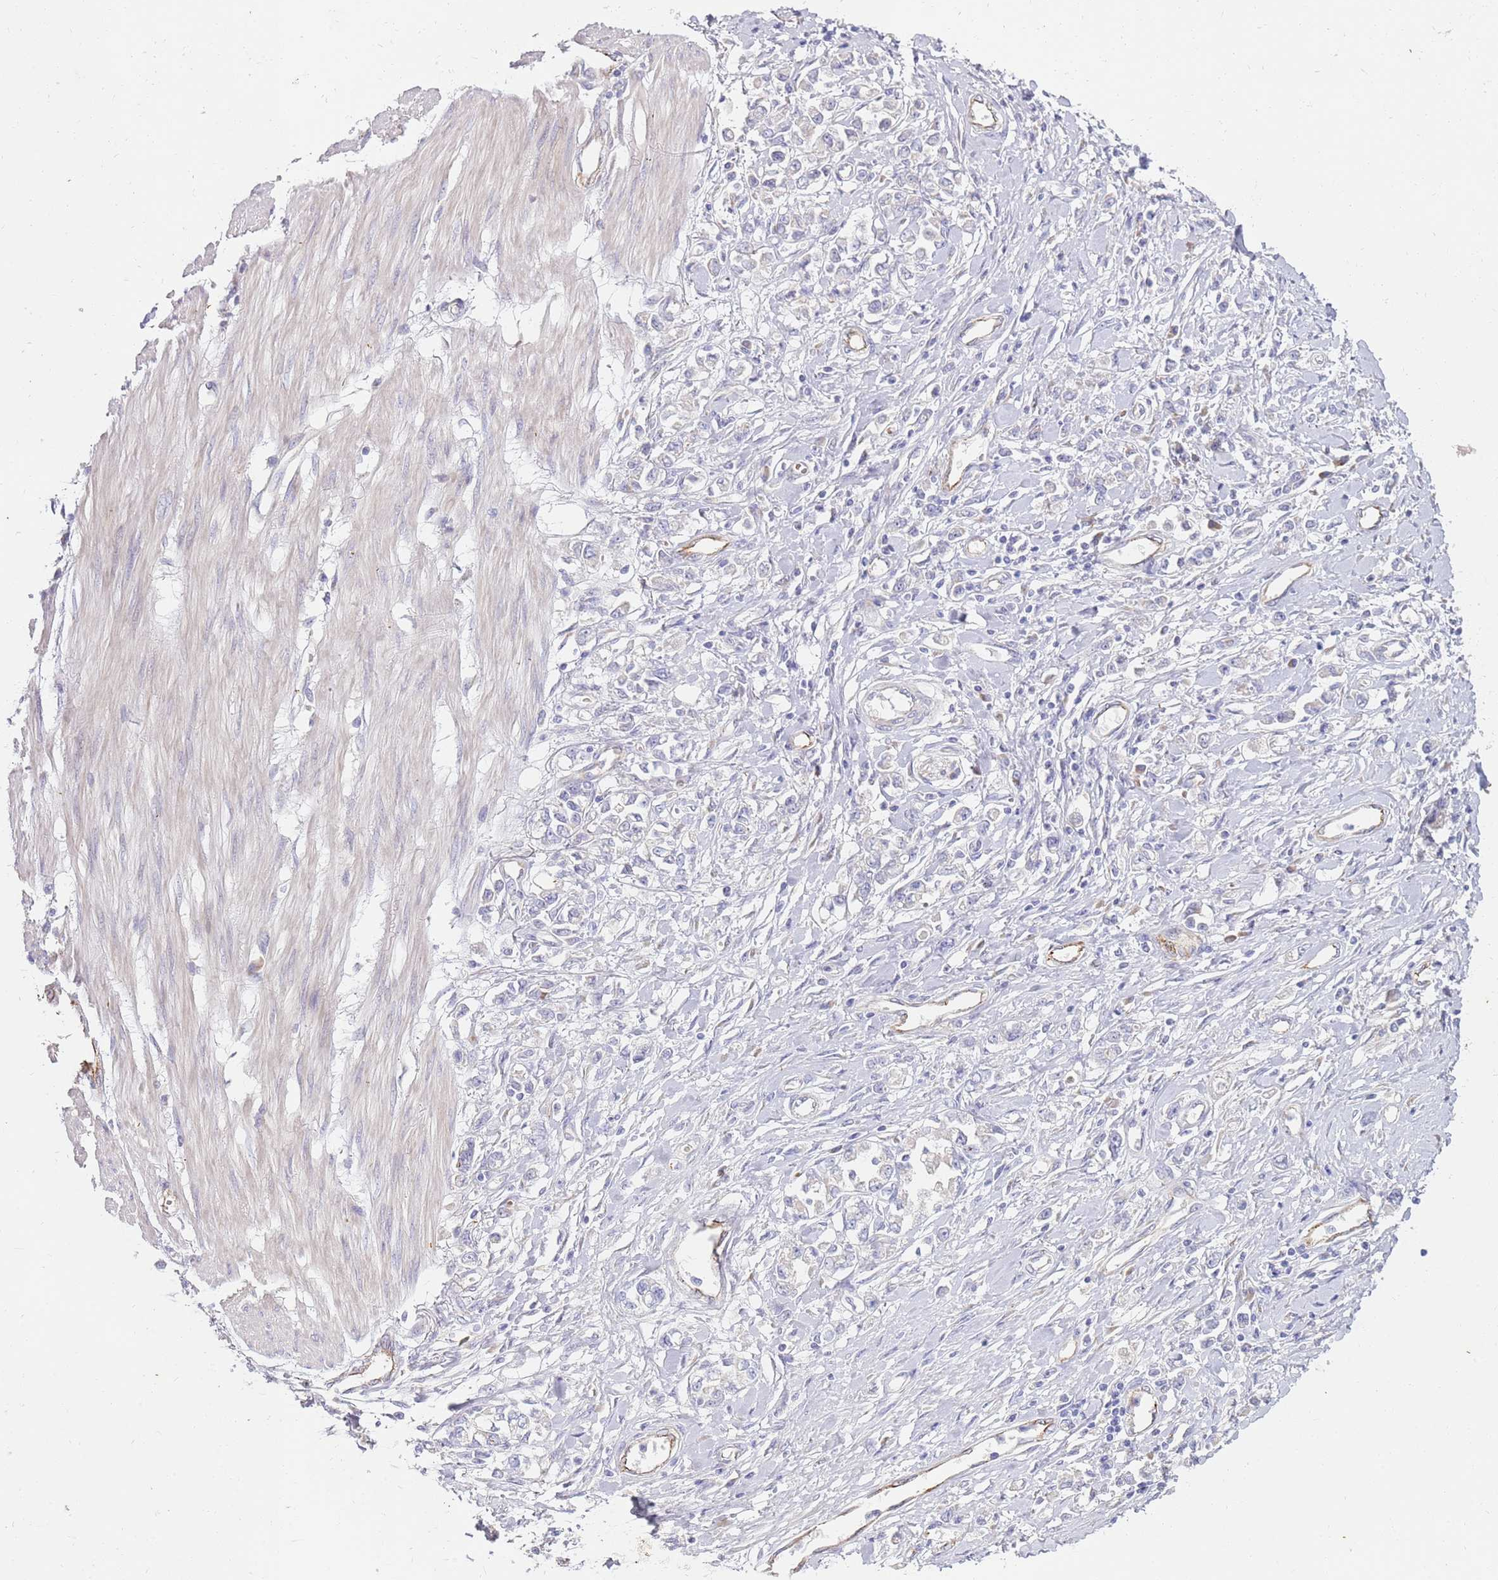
{"staining": {"intensity": "negative", "quantity": "none", "location": "none"}, "tissue": "stomach cancer", "cell_type": "Tumor cells", "image_type": "cancer", "snomed": [{"axis": "morphology", "description": "Adenocarcinoma, NOS"}, {"axis": "topography", "description": "Stomach"}], "caption": "Human stomach cancer stained for a protein using immunohistochemistry displays no expression in tumor cells.", "gene": "NMUR2", "patient": {"sex": "female", "age": 76}}